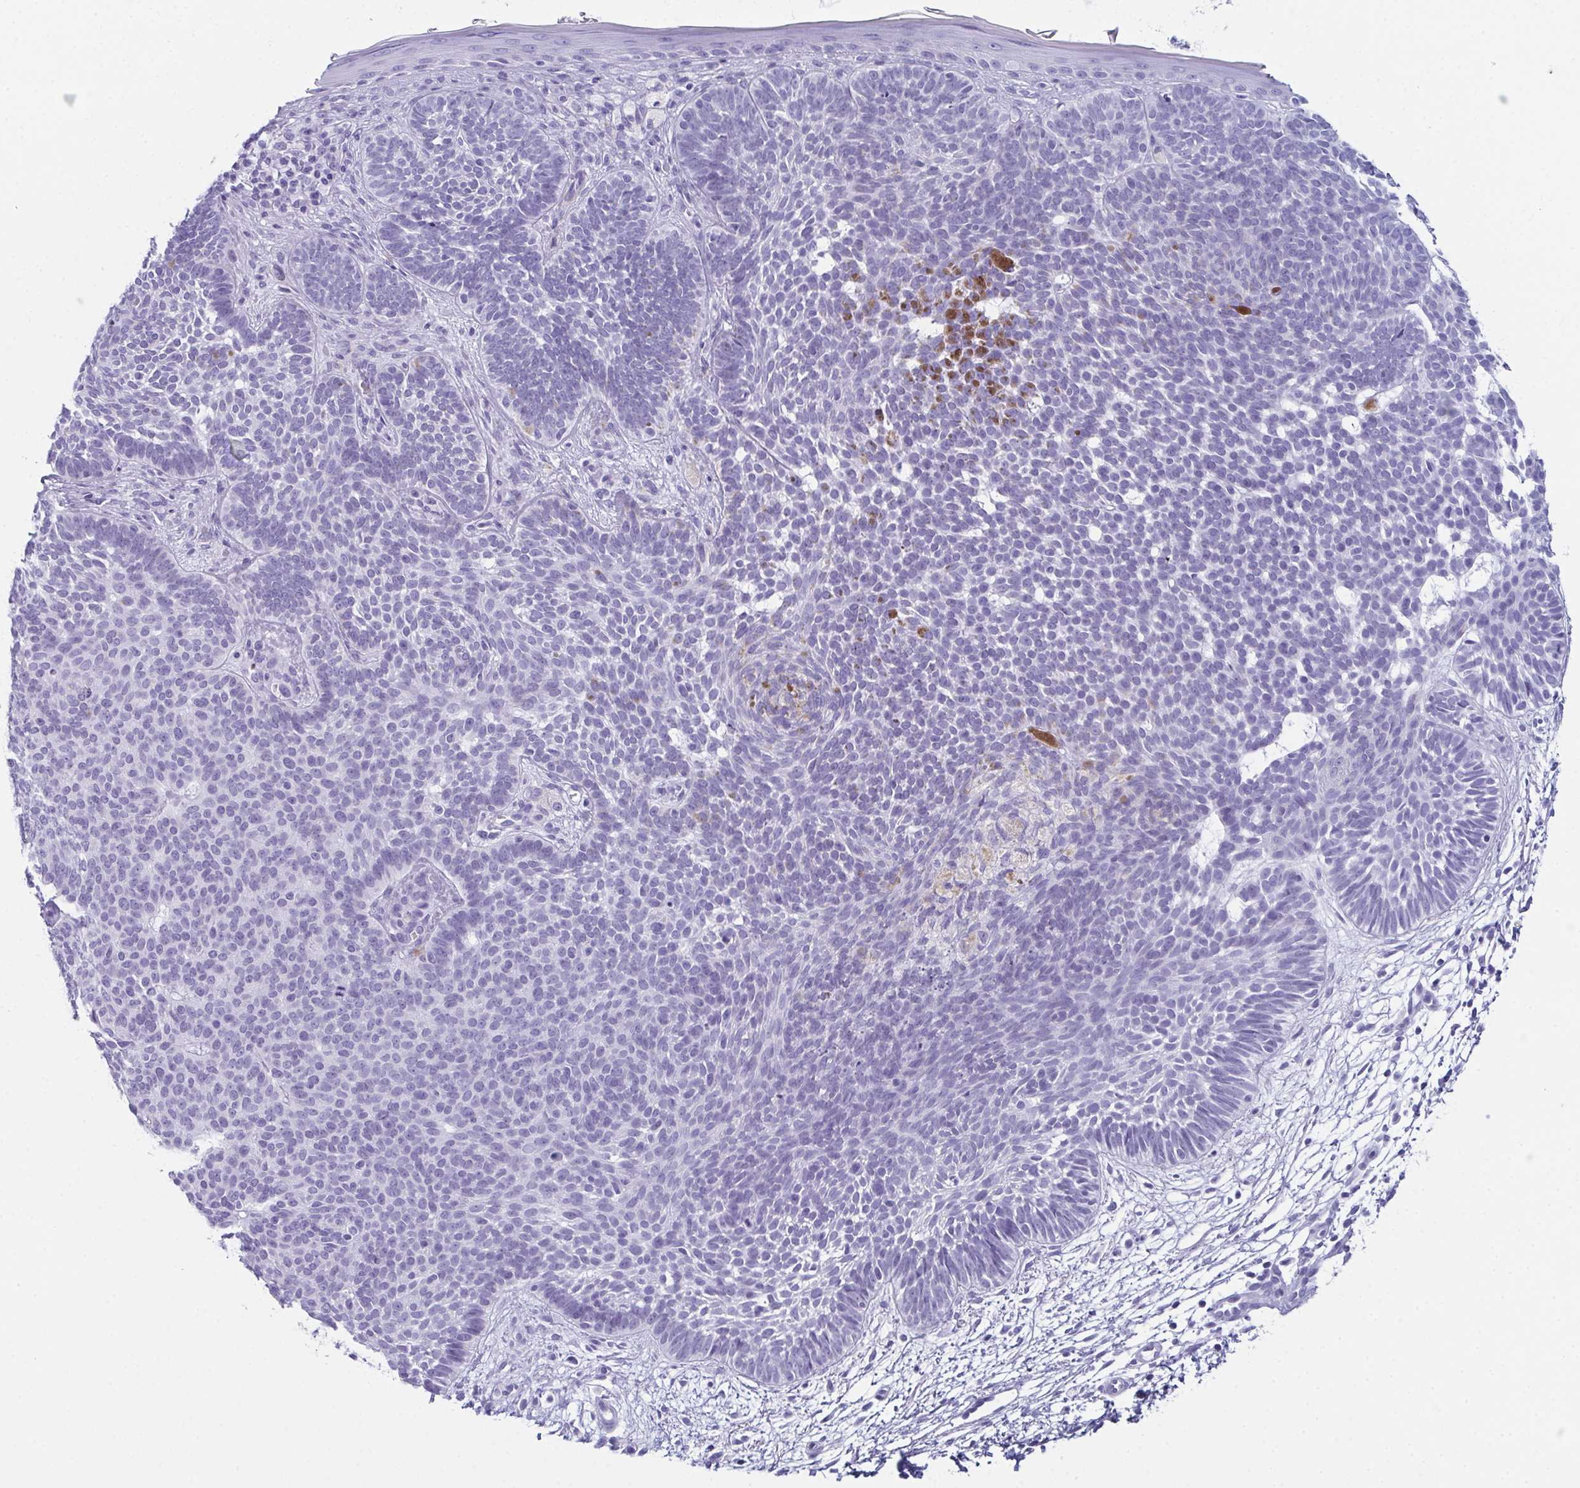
{"staining": {"intensity": "negative", "quantity": "none", "location": "none"}, "tissue": "skin cancer", "cell_type": "Tumor cells", "image_type": "cancer", "snomed": [{"axis": "morphology", "description": "Basal cell carcinoma"}, {"axis": "topography", "description": "Skin"}], "caption": "The photomicrograph shows no significant staining in tumor cells of basal cell carcinoma (skin).", "gene": "ENKUR", "patient": {"sex": "female", "age": 85}}